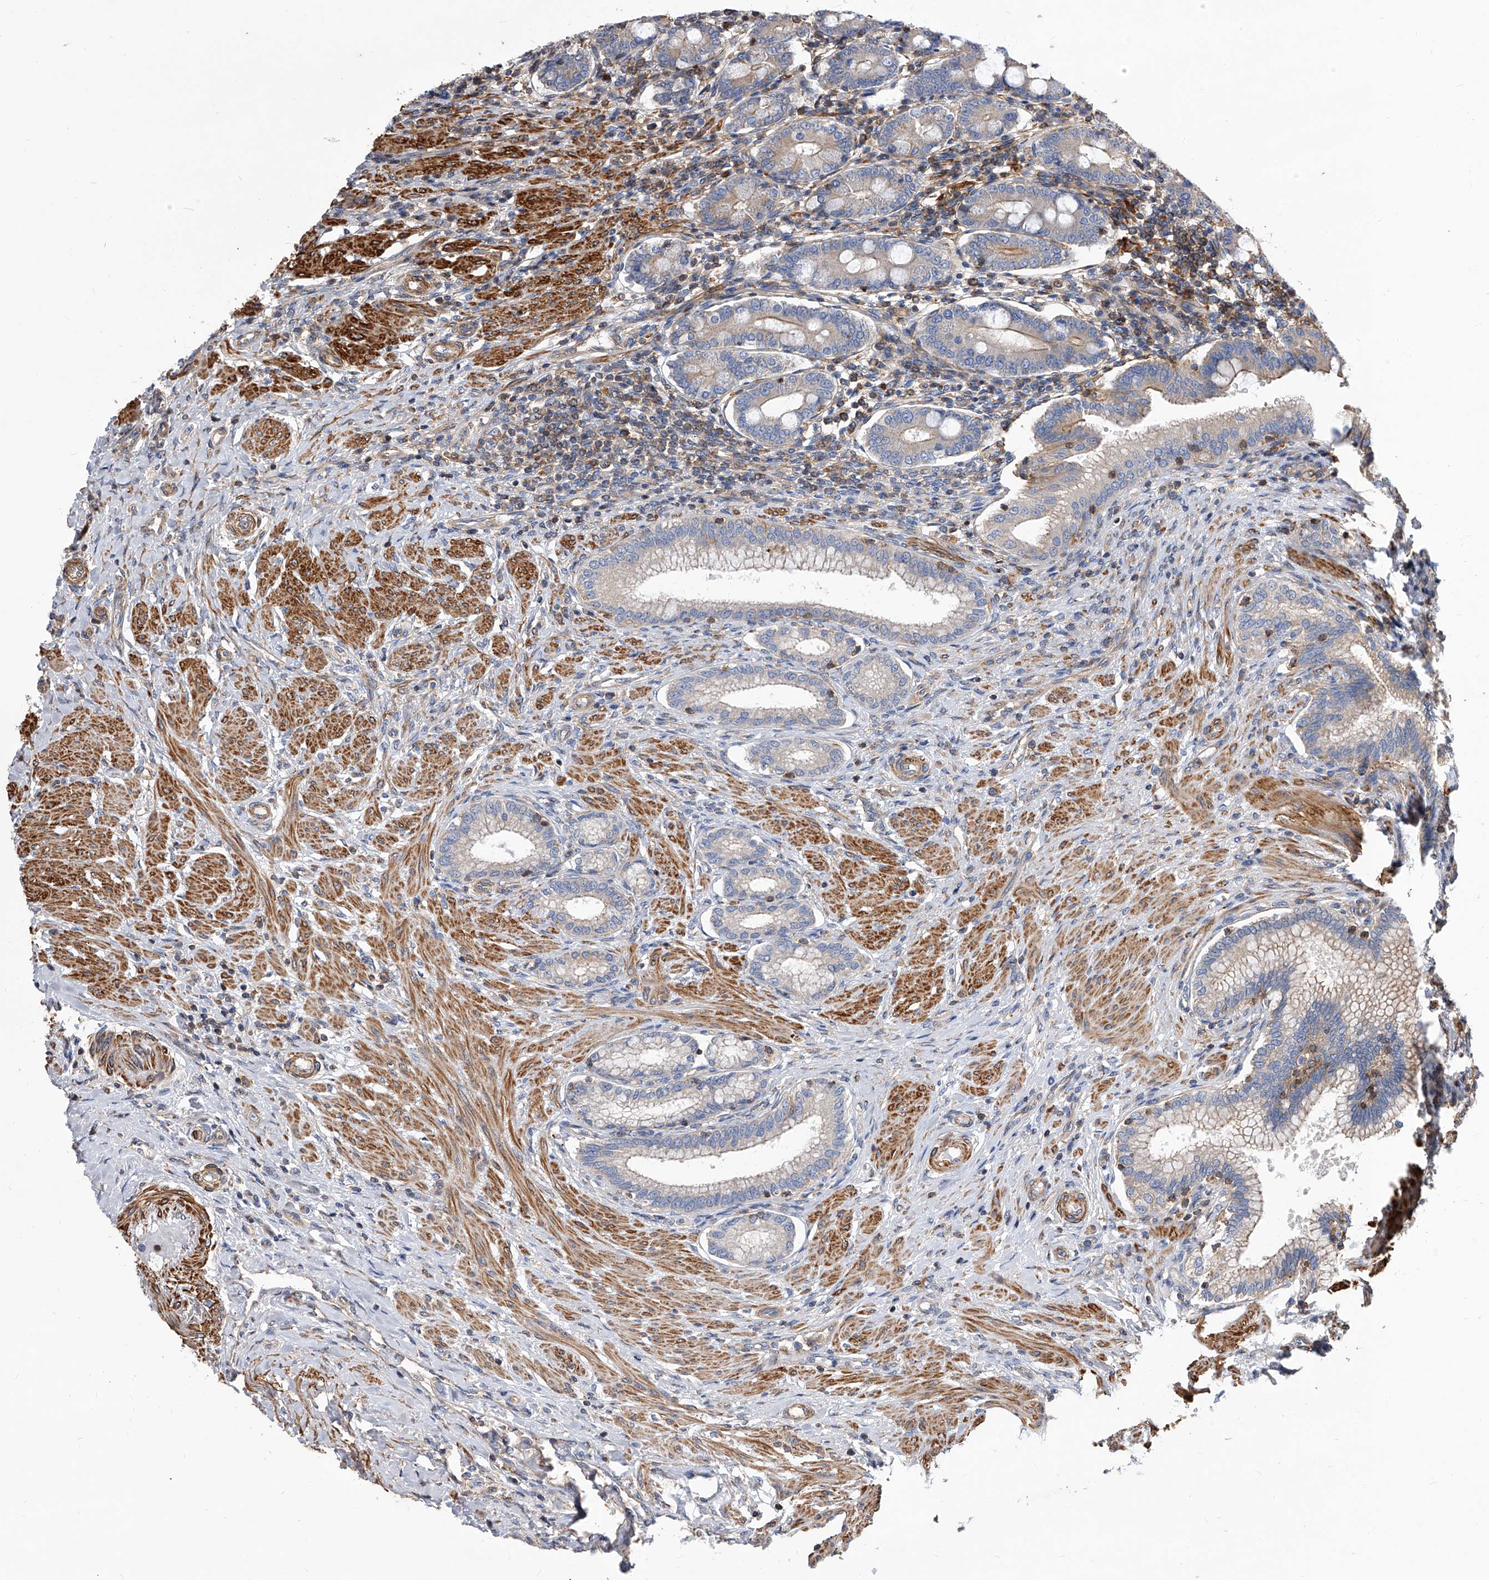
{"staining": {"intensity": "strong", "quantity": "<25%", "location": "cytoplasmic/membranous"}, "tissue": "duodenum", "cell_type": "Glandular cells", "image_type": "normal", "snomed": [{"axis": "morphology", "description": "Normal tissue, NOS"}, {"axis": "morphology", "description": "Adenocarcinoma, NOS"}, {"axis": "topography", "description": "Pancreas"}, {"axis": "topography", "description": "Duodenum"}], "caption": "This micrograph demonstrates immunohistochemistry (IHC) staining of normal duodenum, with medium strong cytoplasmic/membranous staining in about <25% of glandular cells.", "gene": "PISD", "patient": {"sex": "male", "age": 50}}